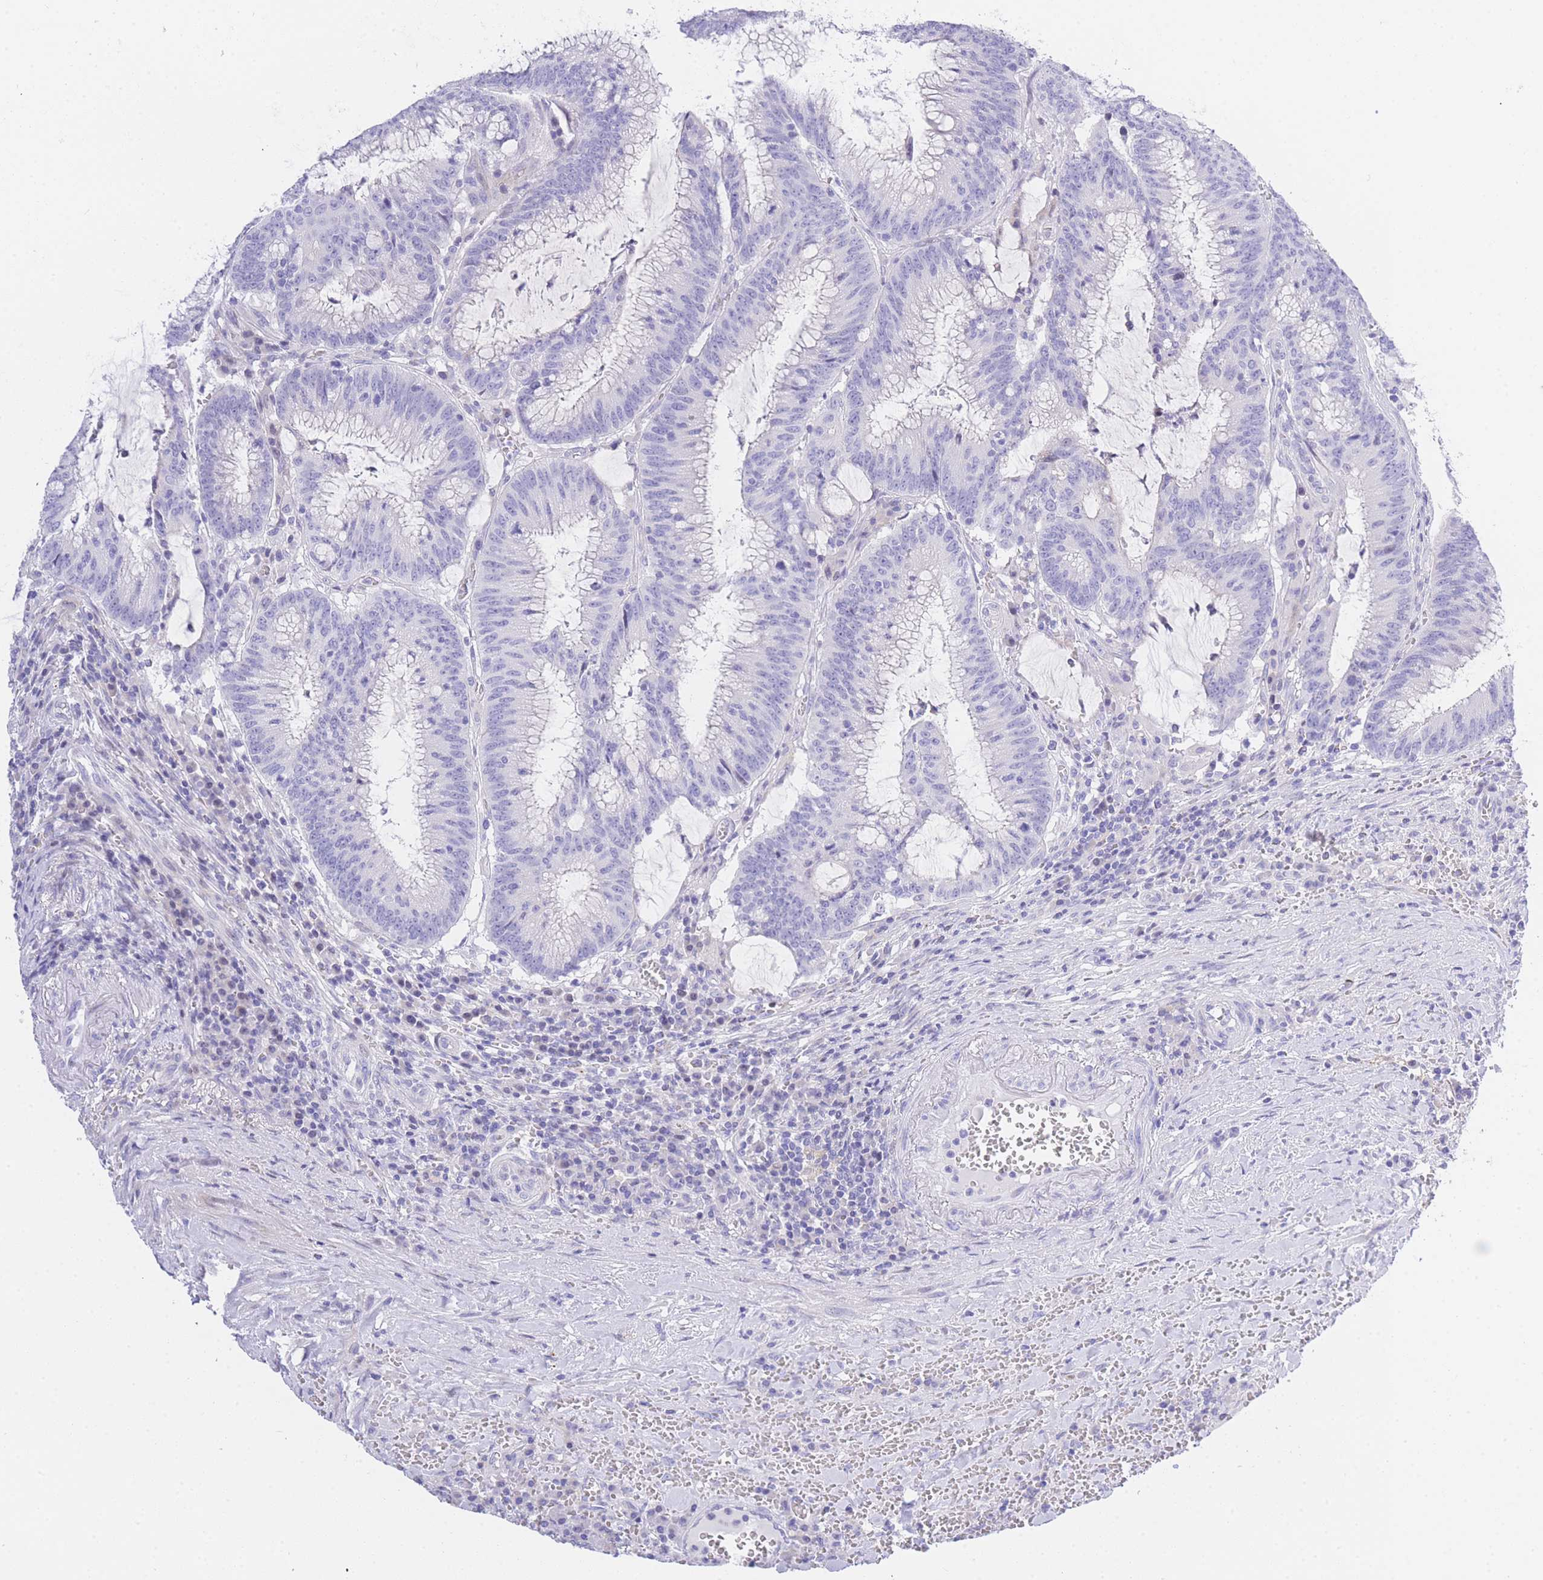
{"staining": {"intensity": "weak", "quantity": "<25%", "location": "cytoplasmic/membranous"}, "tissue": "colorectal cancer", "cell_type": "Tumor cells", "image_type": "cancer", "snomed": [{"axis": "morphology", "description": "Adenocarcinoma, NOS"}, {"axis": "topography", "description": "Rectum"}], "caption": "Immunohistochemistry (IHC) image of adenocarcinoma (colorectal) stained for a protein (brown), which displays no staining in tumor cells.", "gene": "TIFAB", "patient": {"sex": "female", "age": 77}}